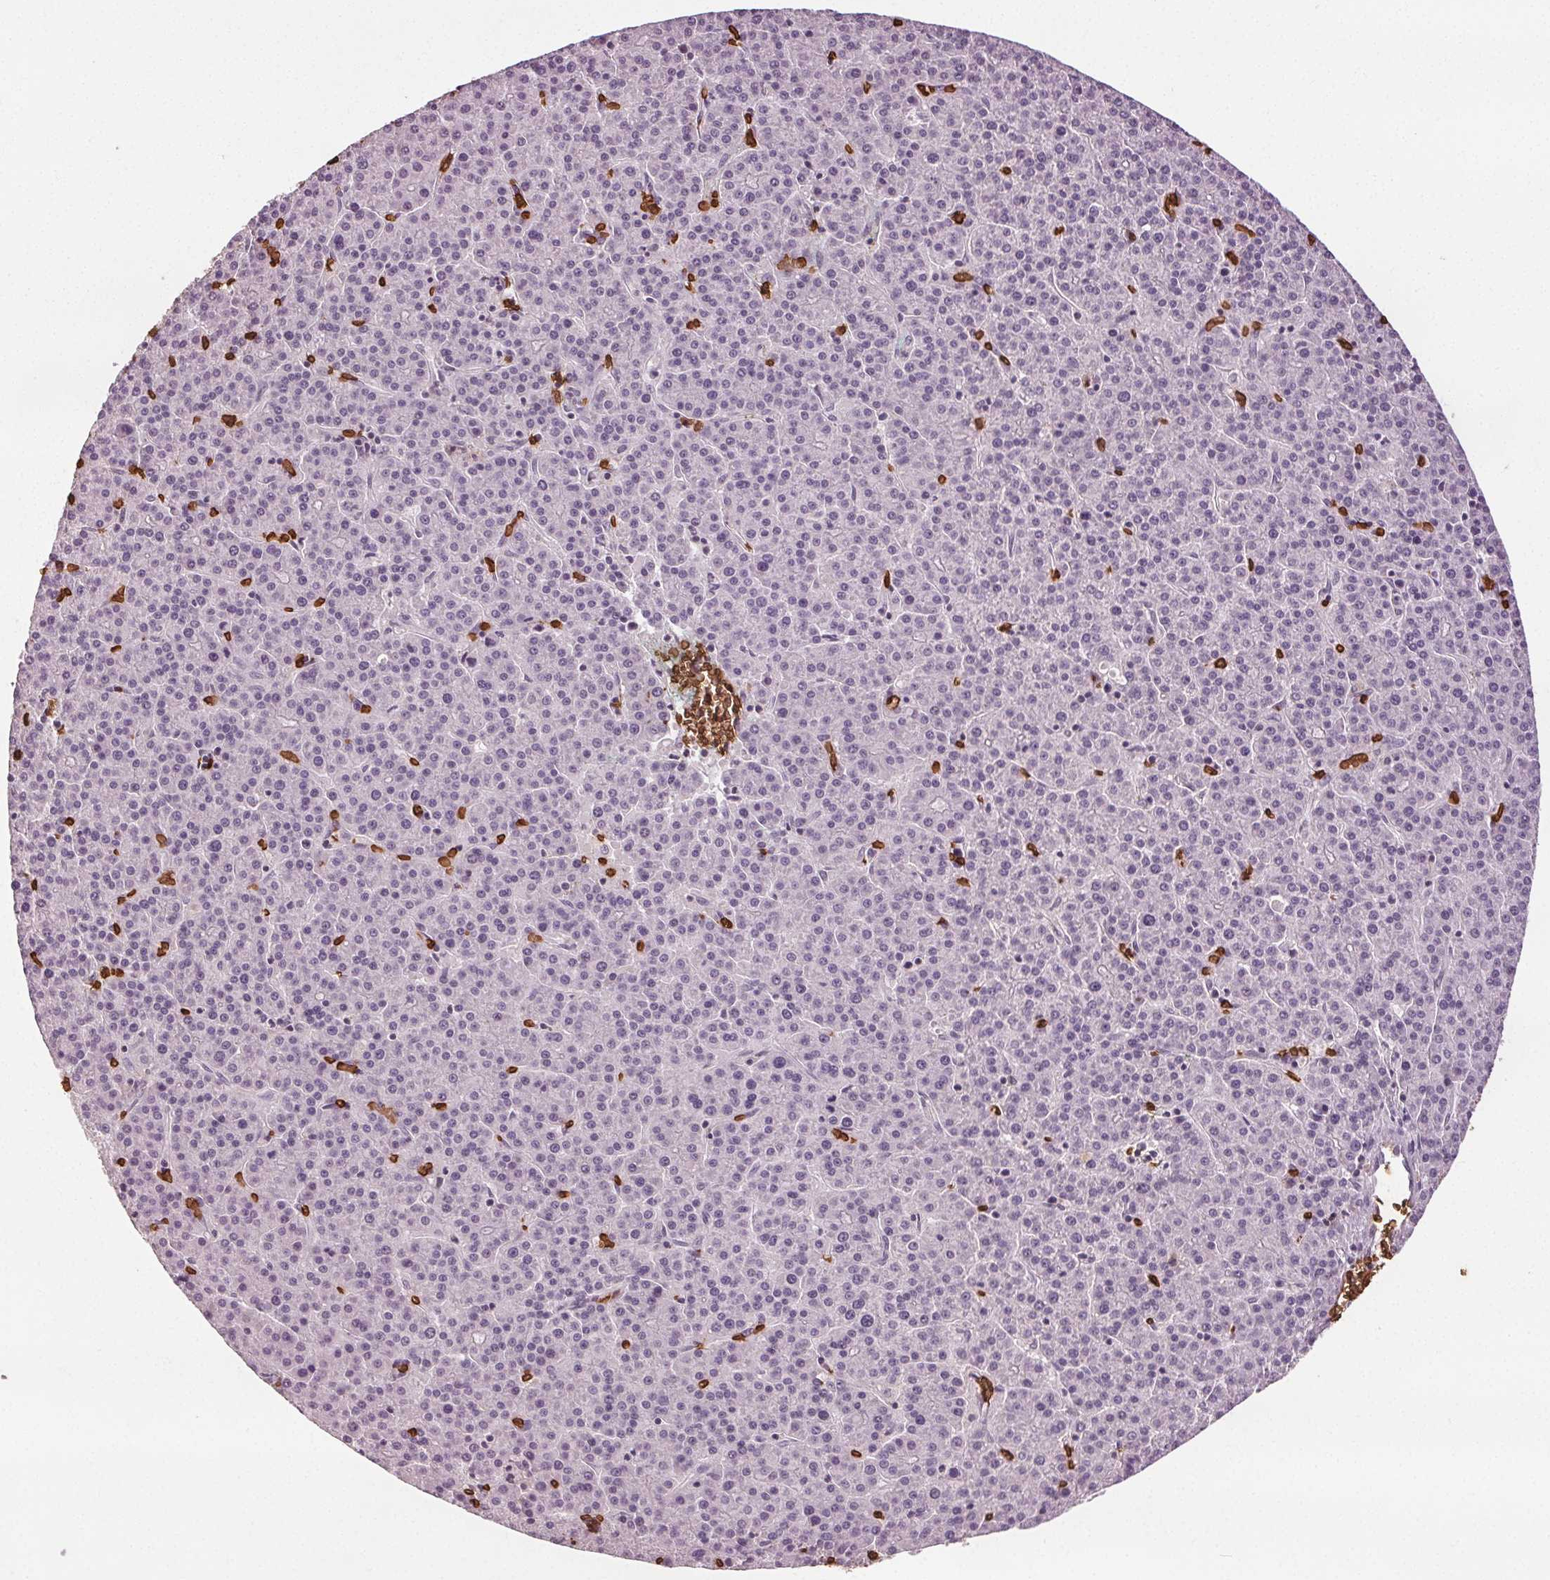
{"staining": {"intensity": "negative", "quantity": "none", "location": "none"}, "tissue": "liver cancer", "cell_type": "Tumor cells", "image_type": "cancer", "snomed": [{"axis": "morphology", "description": "Carcinoma, Hepatocellular, NOS"}, {"axis": "topography", "description": "Liver"}], "caption": "A high-resolution histopathology image shows immunohistochemistry staining of liver hepatocellular carcinoma, which displays no significant staining in tumor cells. (DAB IHC, high magnification).", "gene": "SLC4A1", "patient": {"sex": "female", "age": 58}}